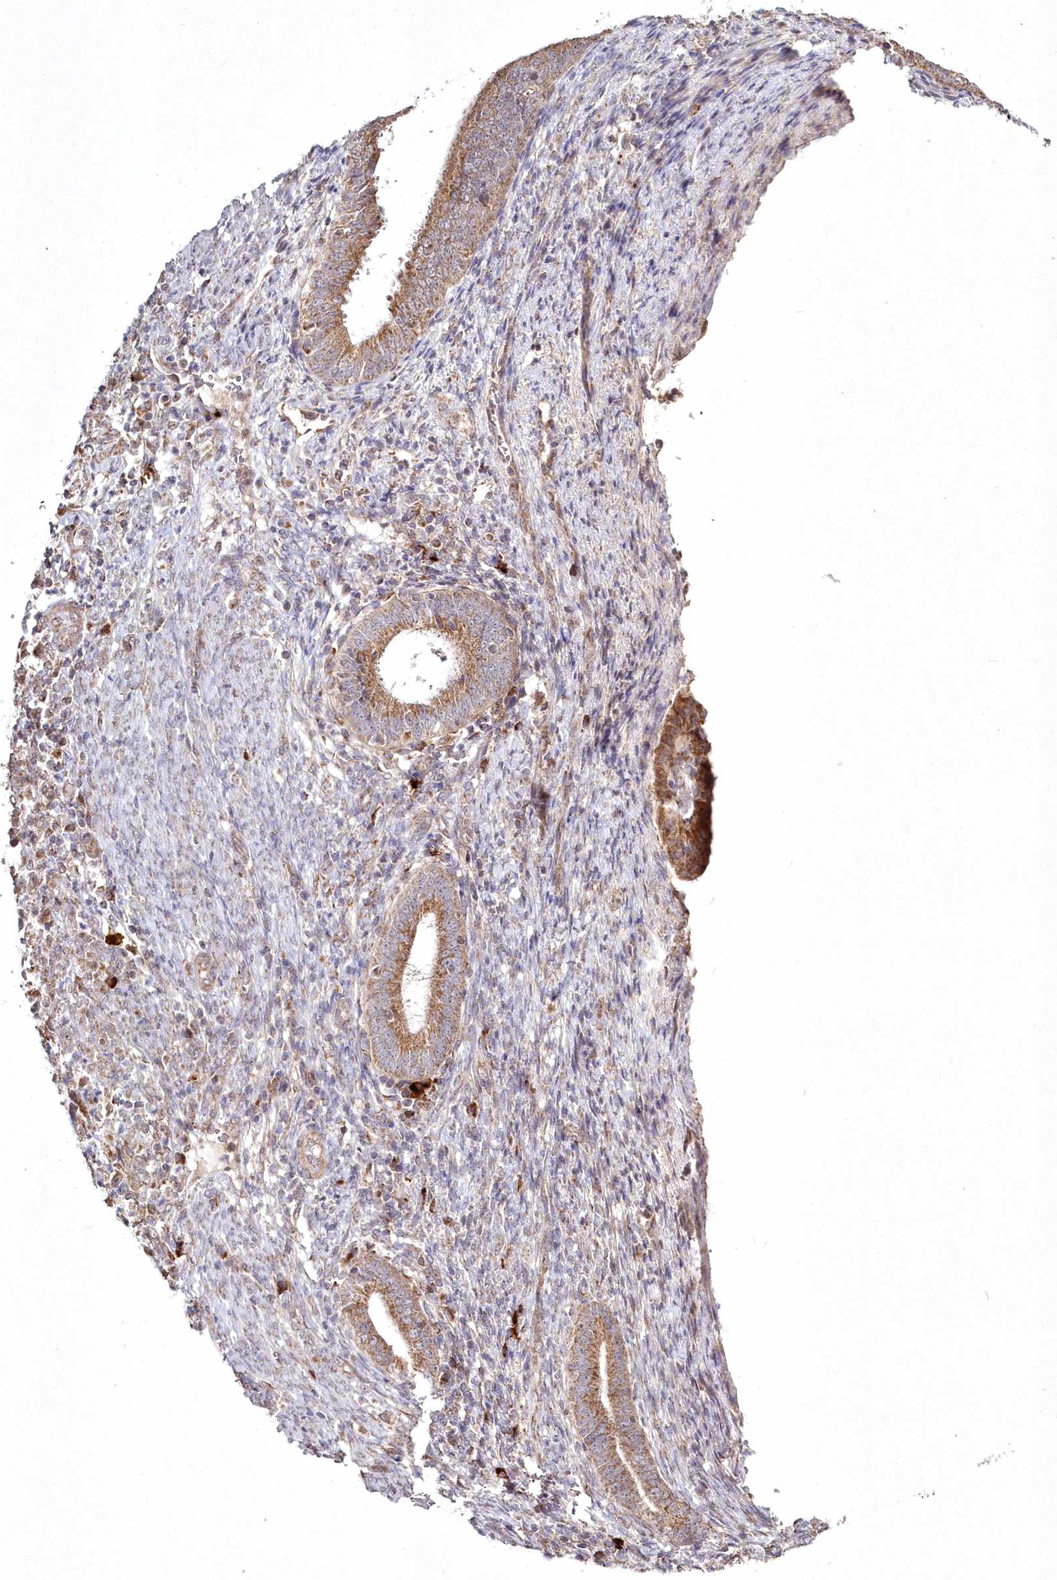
{"staining": {"intensity": "moderate", "quantity": ">75%", "location": "cytoplasmic/membranous"}, "tissue": "endometrial cancer", "cell_type": "Tumor cells", "image_type": "cancer", "snomed": [{"axis": "morphology", "description": "Adenocarcinoma, NOS"}, {"axis": "topography", "description": "Endometrium"}], "caption": "Human endometrial cancer stained with a protein marker reveals moderate staining in tumor cells.", "gene": "PEX13", "patient": {"sex": "female", "age": 51}}